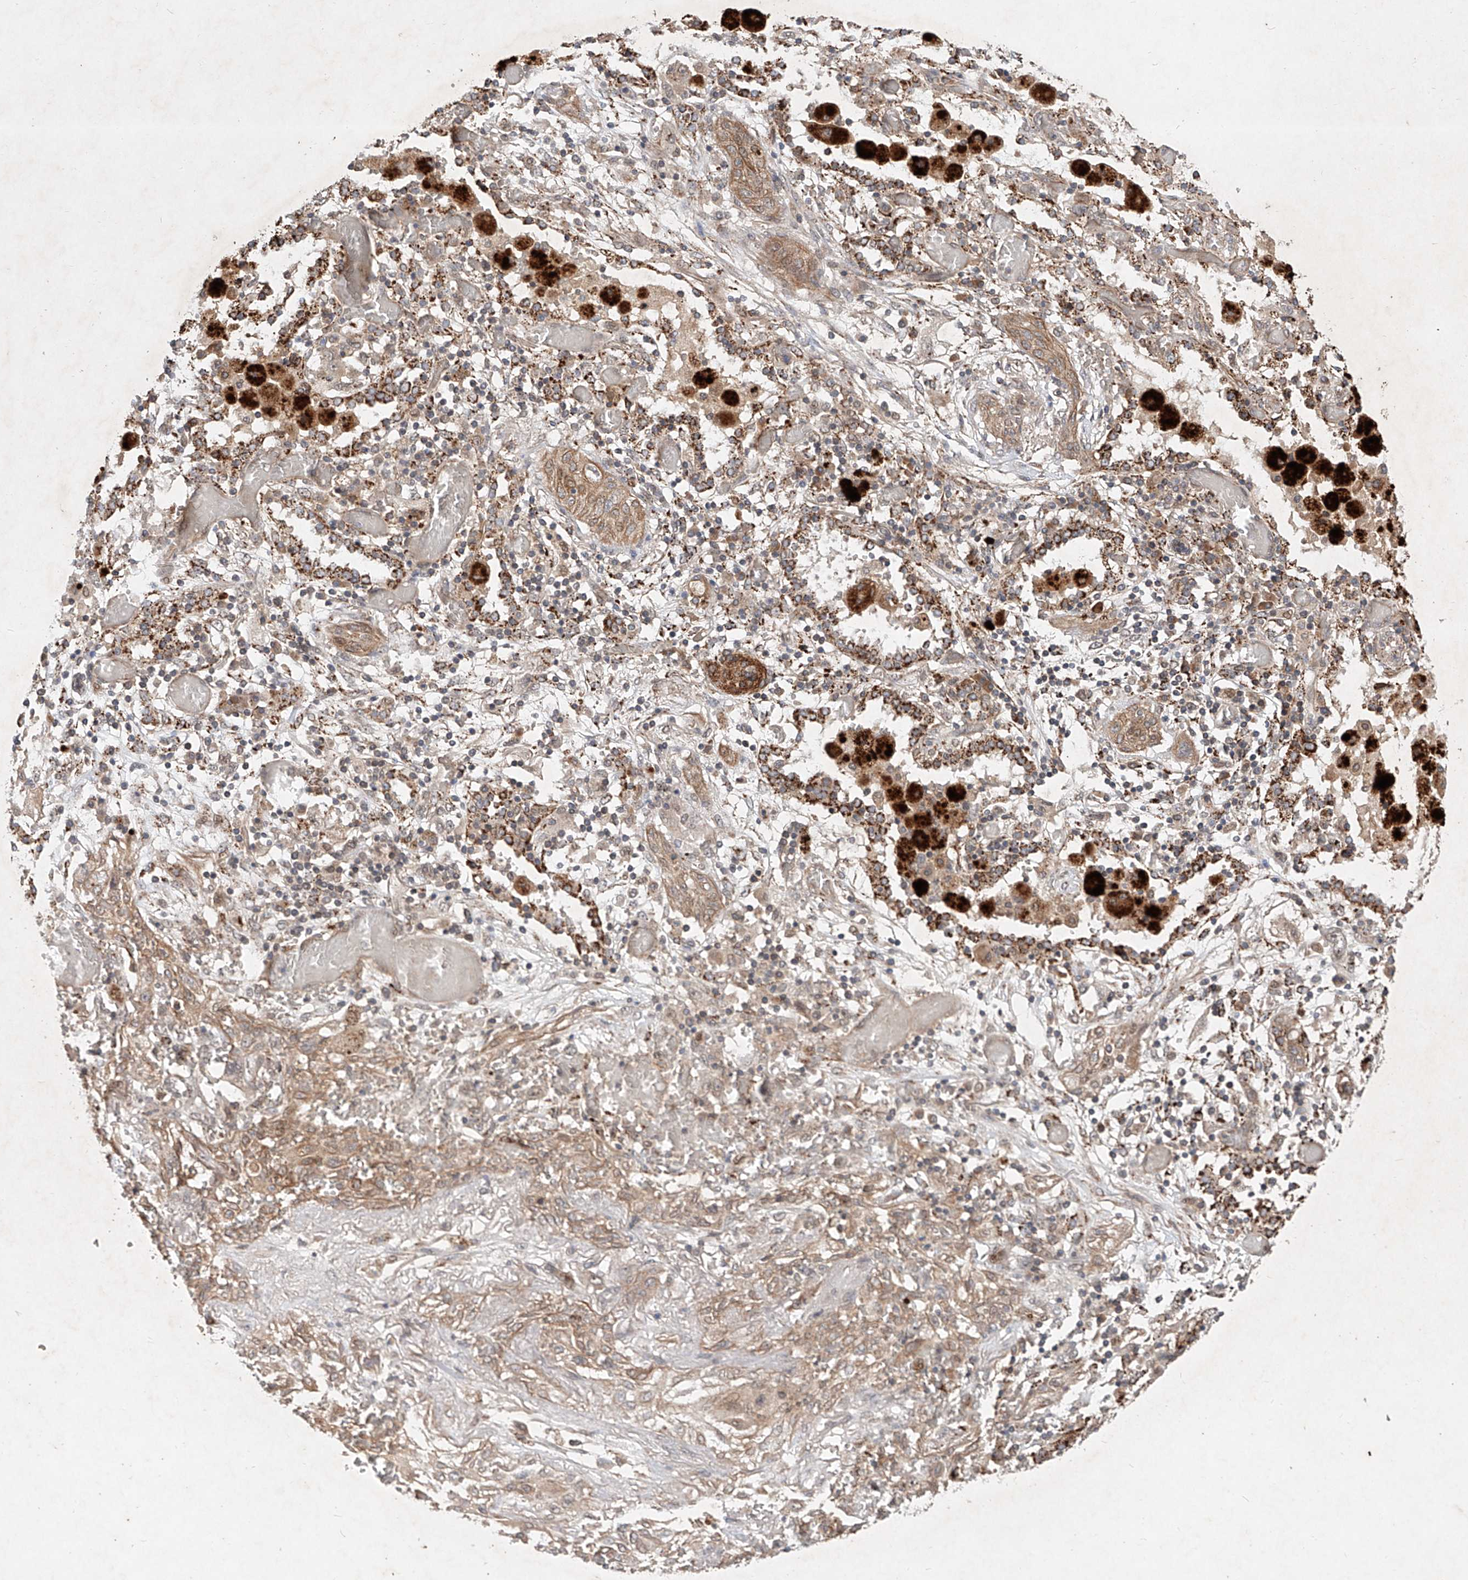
{"staining": {"intensity": "weak", "quantity": ">75%", "location": "cytoplasmic/membranous"}, "tissue": "lung cancer", "cell_type": "Tumor cells", "image_type": "cancer", "snomed": [{"axis": "morphology", "description": "Squamous cell carcinoma, NOS"}, {"axis": "topography", "description": "Lung"}], "caption": "Protein expression analysis of human lung cancer reveals weak cytoplasmic/membranous staining in approximately >75% of tumor cells. The staining is performed using DAB brown chromogen to label protein expression. The nuclei are counter-stained blue using hematoxylin.", "gene": "IER5", "patient": {"sex": "female", "age": 47}}